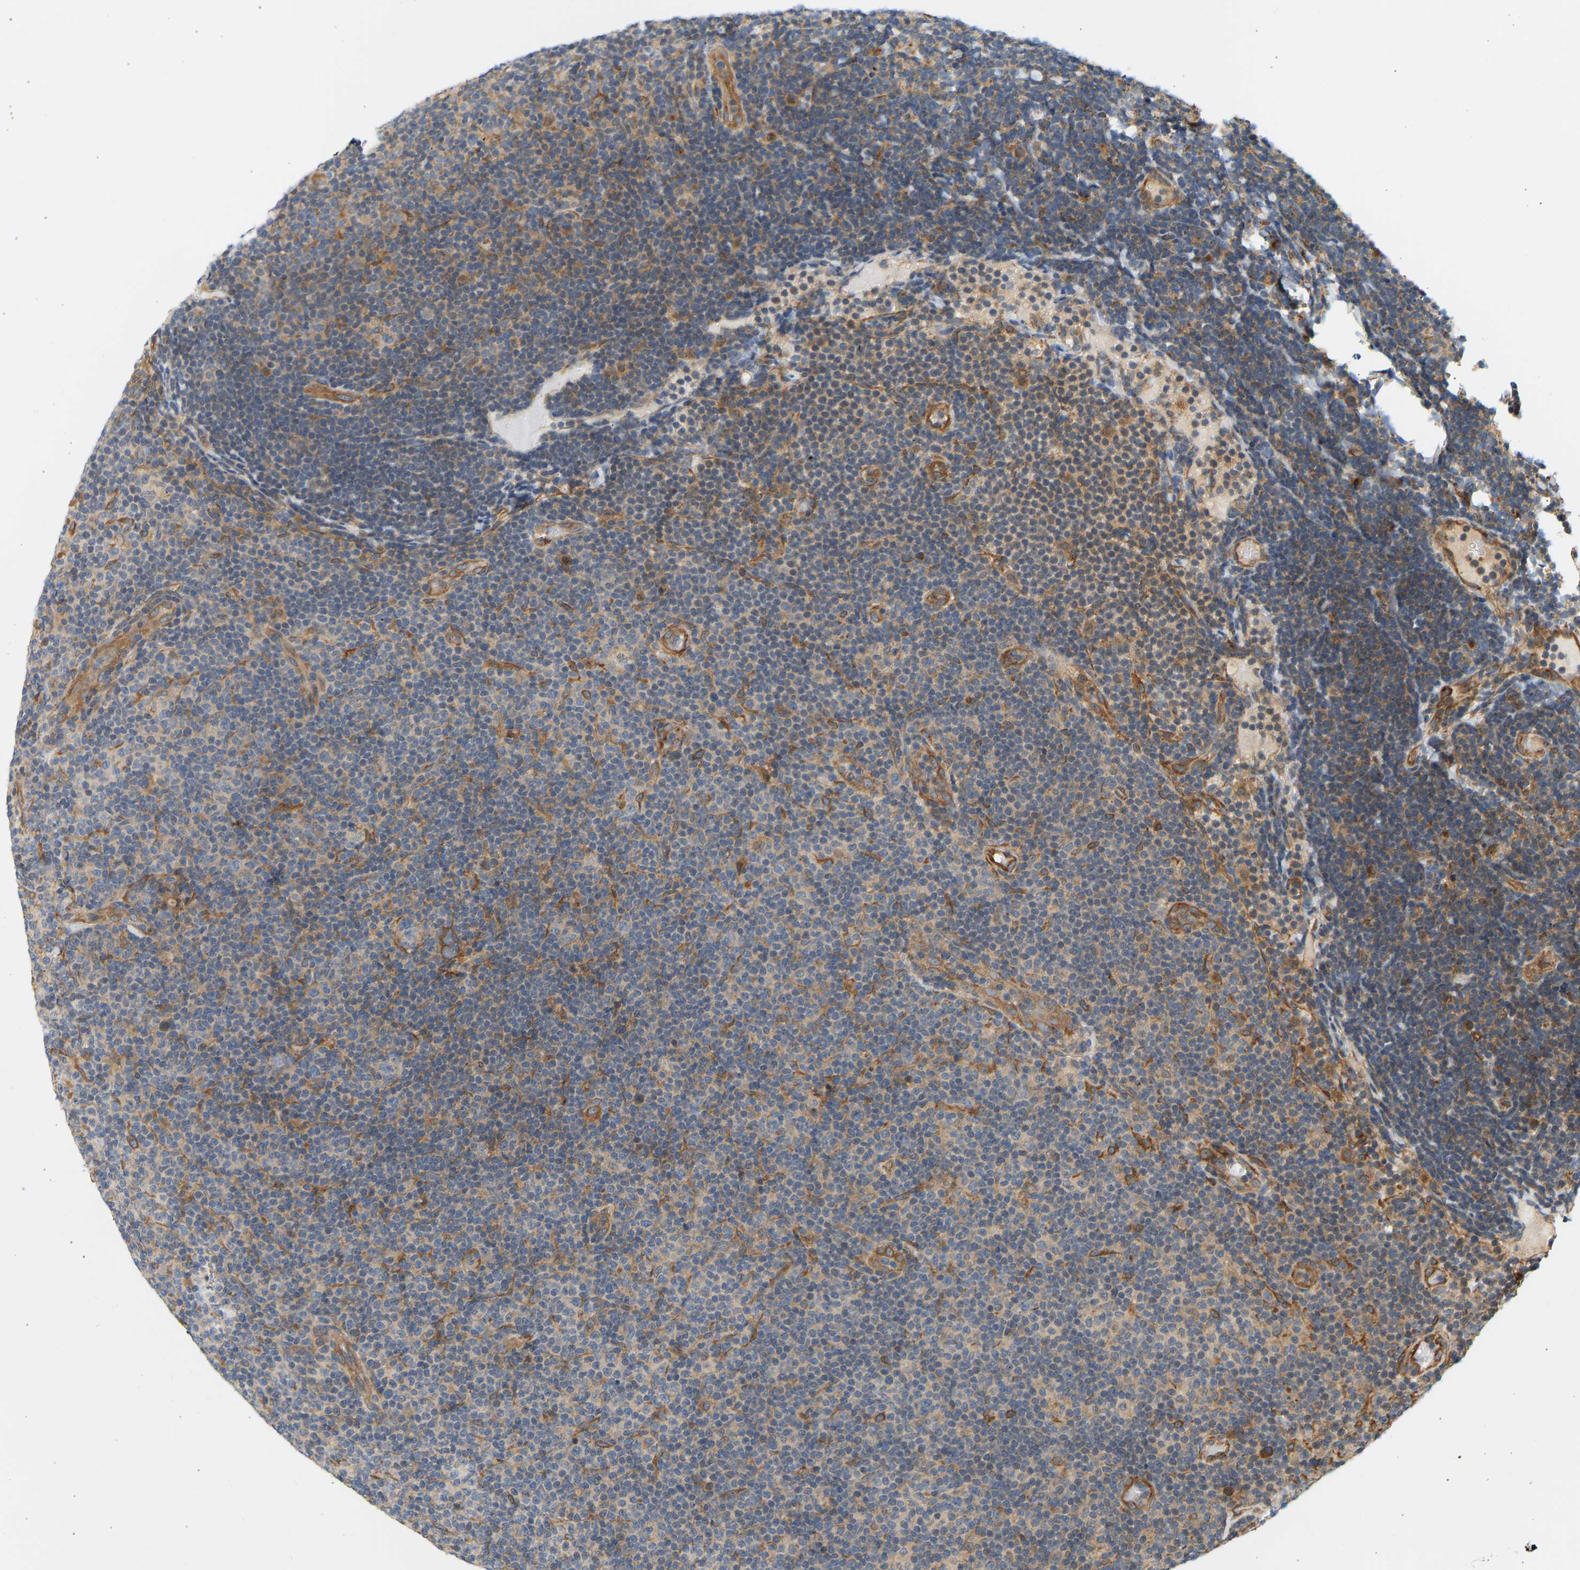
{"staining": {"intensity": "moderate", "quantity": "<25%", "location": "cytoplasmic/membranous"}, "tissue": "lymphoma", "cell_type": "Tumor cells", "image_type": "cancer", "snomed": [{"axis": "morphology", "description": "Malignant lymphoma, non-Hodgkin's type, Low grade"}, {"axis": "topography", "description": "Lymph node"}], "caption": "Immunohistochemistry (IHC) of low-grade malignant lymphoma, non-Hodgkin's type reveals low levels of moderate cytoplasmic/membranous positivity in about <25% of tumor cells.", "gene": "CEP57", "patient": {"sex": "male", "age": 83}}